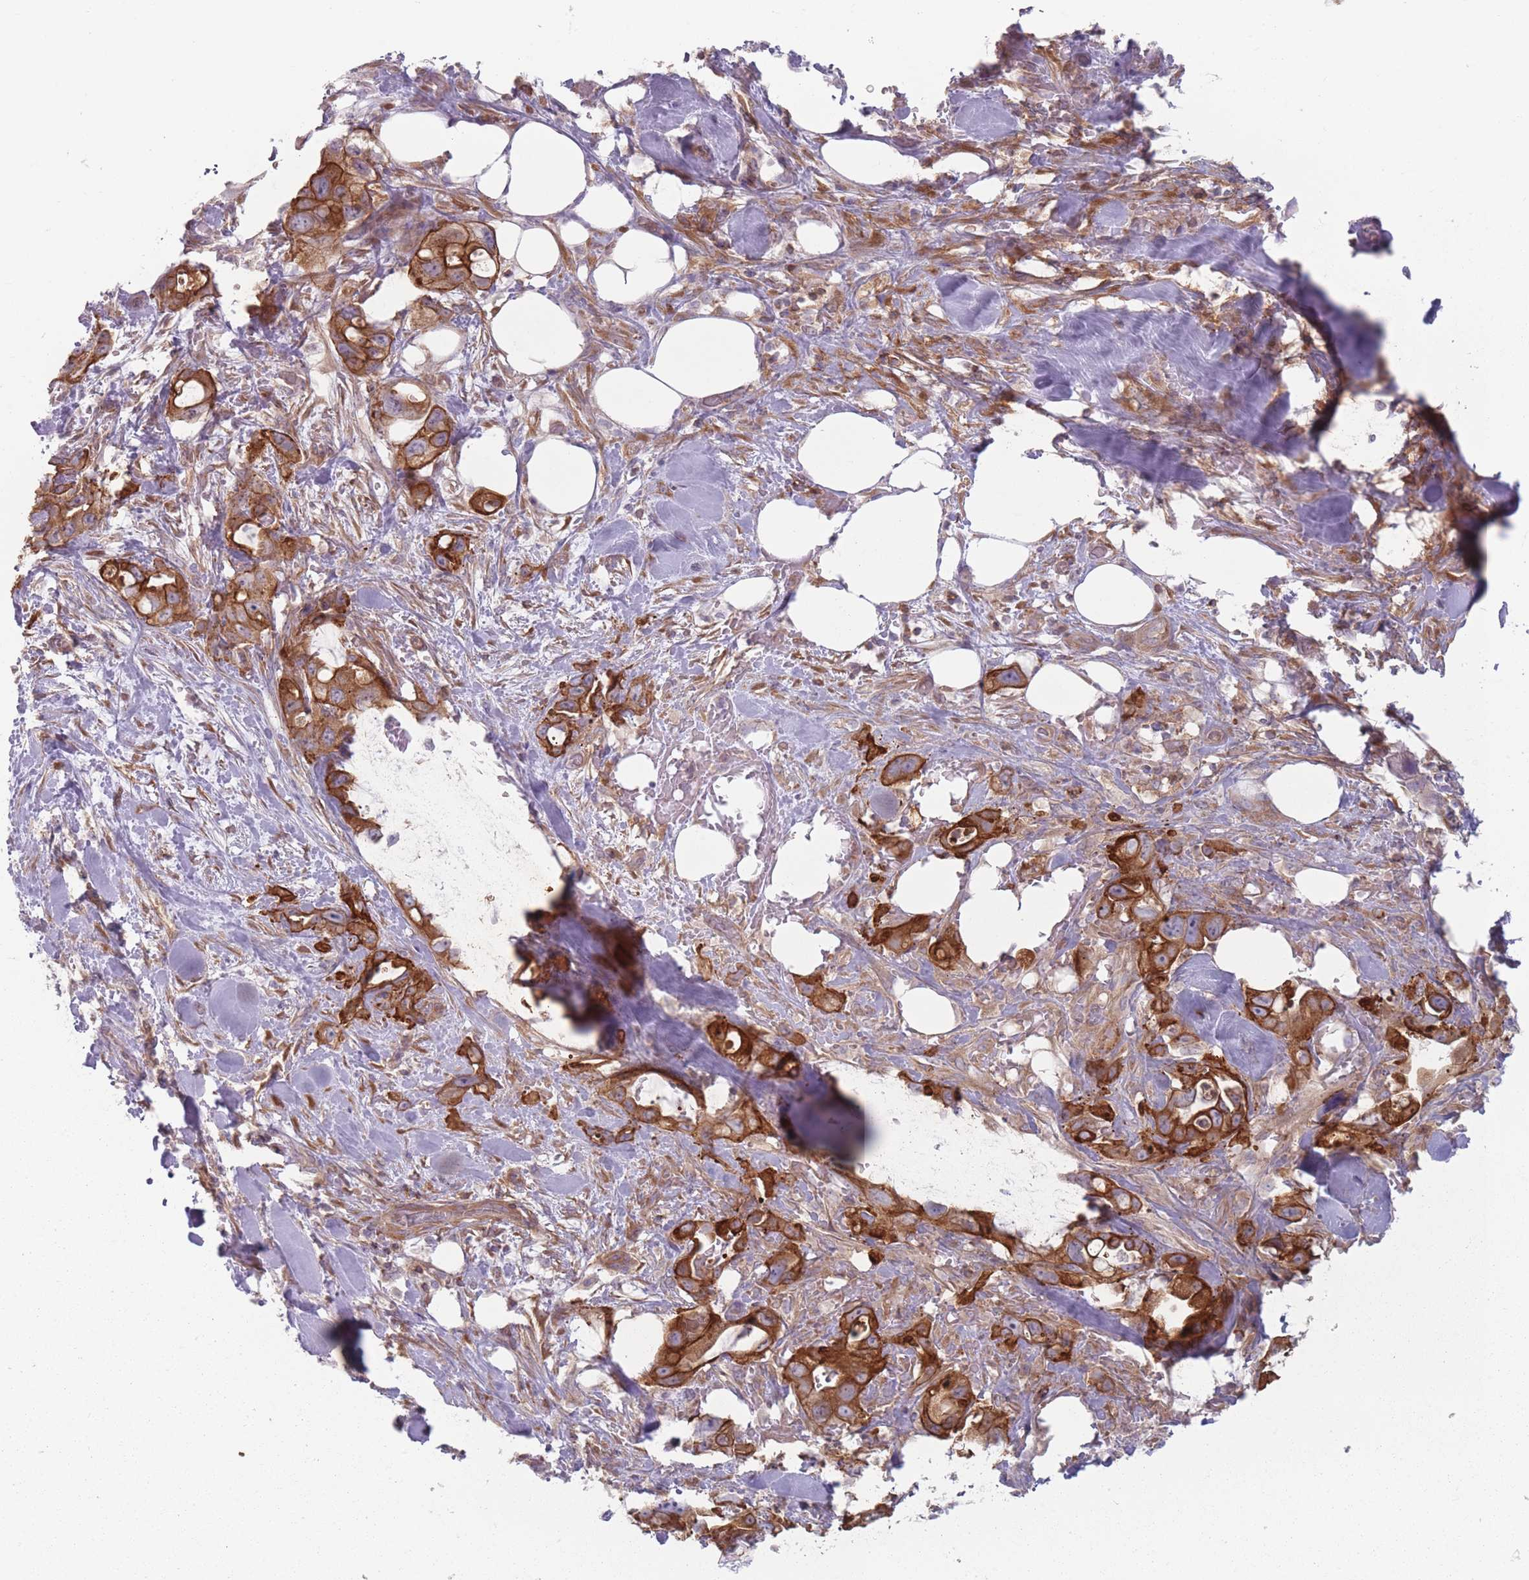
{"staining": {"intensity": "strong", "quantity": ">75%", "location": "cytoplasmic/membranous"}, "tissue": "pancreatic cancer", "cell_type": "Tumor cells", "image_type": "cancer", "snomed": [{"axis": "morphology", "description": "Adenocarcinoma, NOS"}, {"axis": "topography", "description": "Pancreas"}], "caption": "Human pancreatic adenocarcinoma stained with a protein marker shows strong staining in tumor cells.", "gene": "HSBP1L1", "patient": {"sex": "female", "age": 61}}